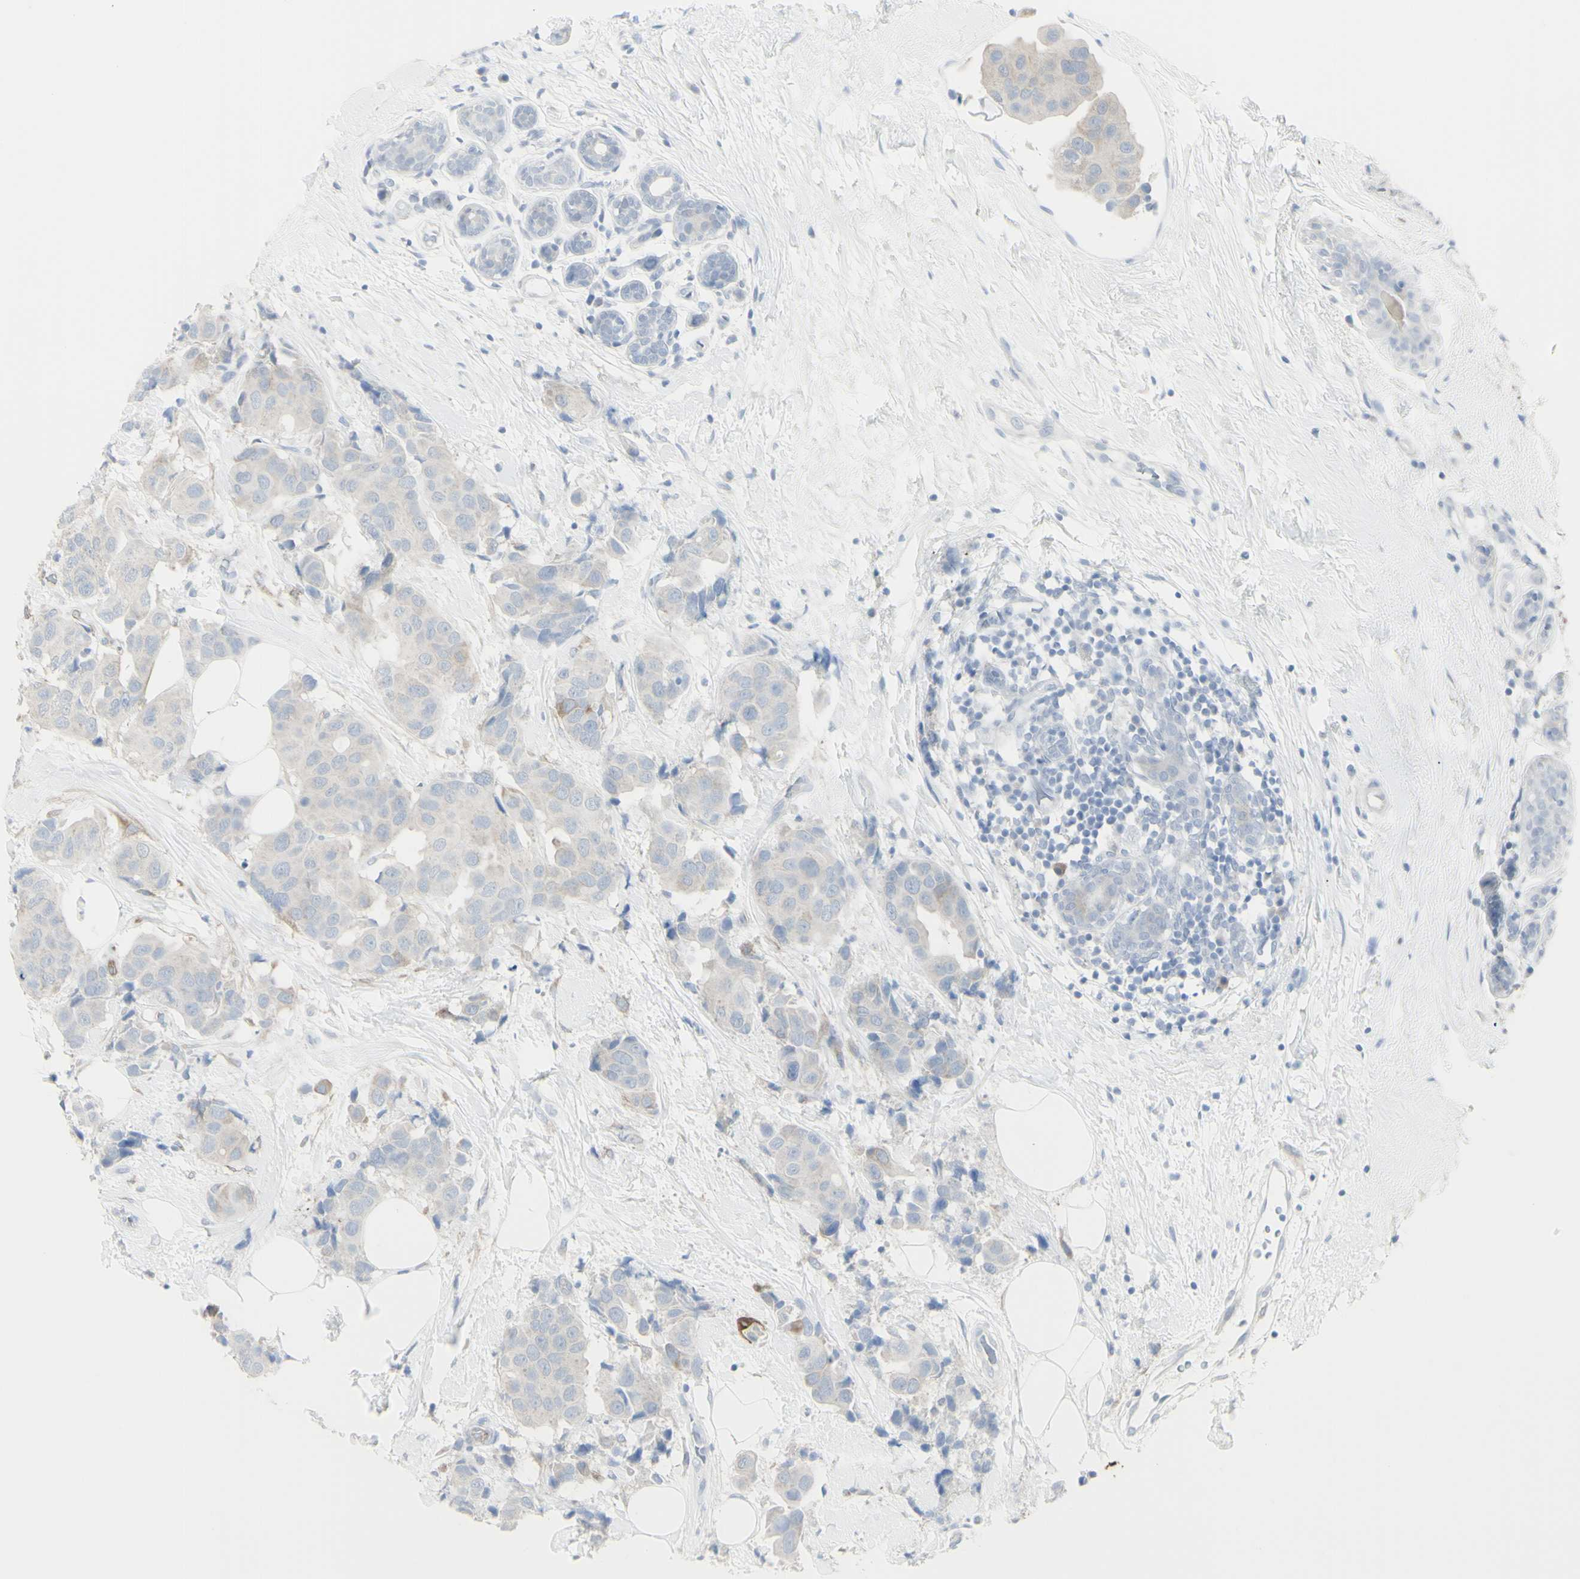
{"staining": {"intensity": "negative", "quantity": "none", "location": "none"}, "tissue": "breast cancer", "cell_type": "Tumor cells", "image_type": "cancer", "snomed": [{"axis": "morphology", "description": "Normal tissue, NOS"}, {"axis": "morphology", "description": "Duct carcinoma"}, {"axis": "topography", "description": "Breast"}], "caption": "Tumor cells show no significant staining in breast cancer (intraductal carcinoma).", "gene": "ENSG00000198211", "patient": {"sex": "female", "age": 39}}